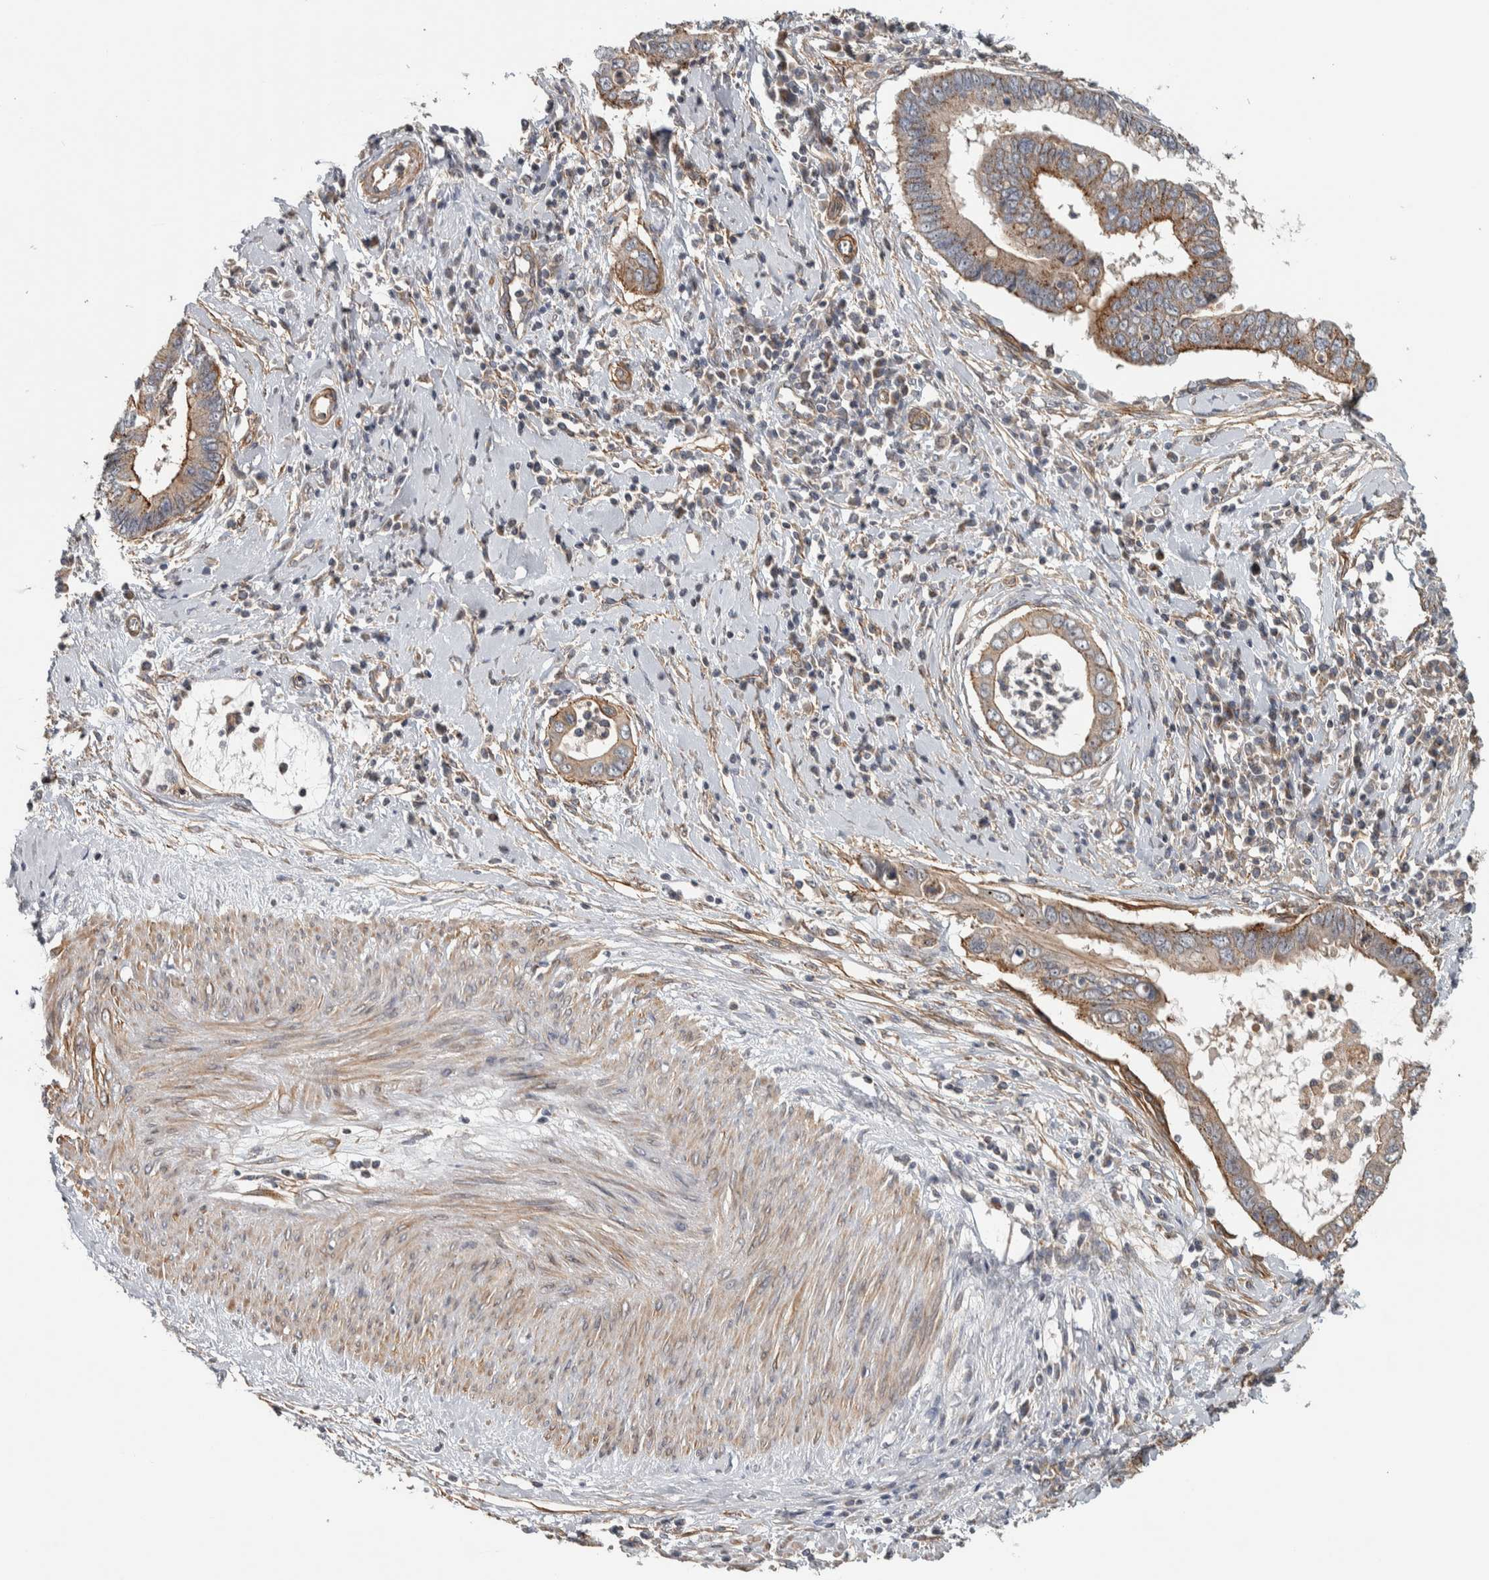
{"staining": {"intensity": "weak", "quantity": ">75%", "location": "cytoplasmic/membranous"}, "tissue": "cervical cancer", "cell_type": "Tumor cells", "image_type": "cancer", "snomed": [{"axis": "morphology", "description": "Adenocarcinoma, NOS"}, {"axis": "topography", "description": "Cervix"}], "caption": "Protein analysis of cervical cancer tissue exhibits weak cytoplasmic/membranous positivity in about >75% of tumor cells.", "gene": "TBC1D31", "patient": {"sex": "female", "age": 44}}